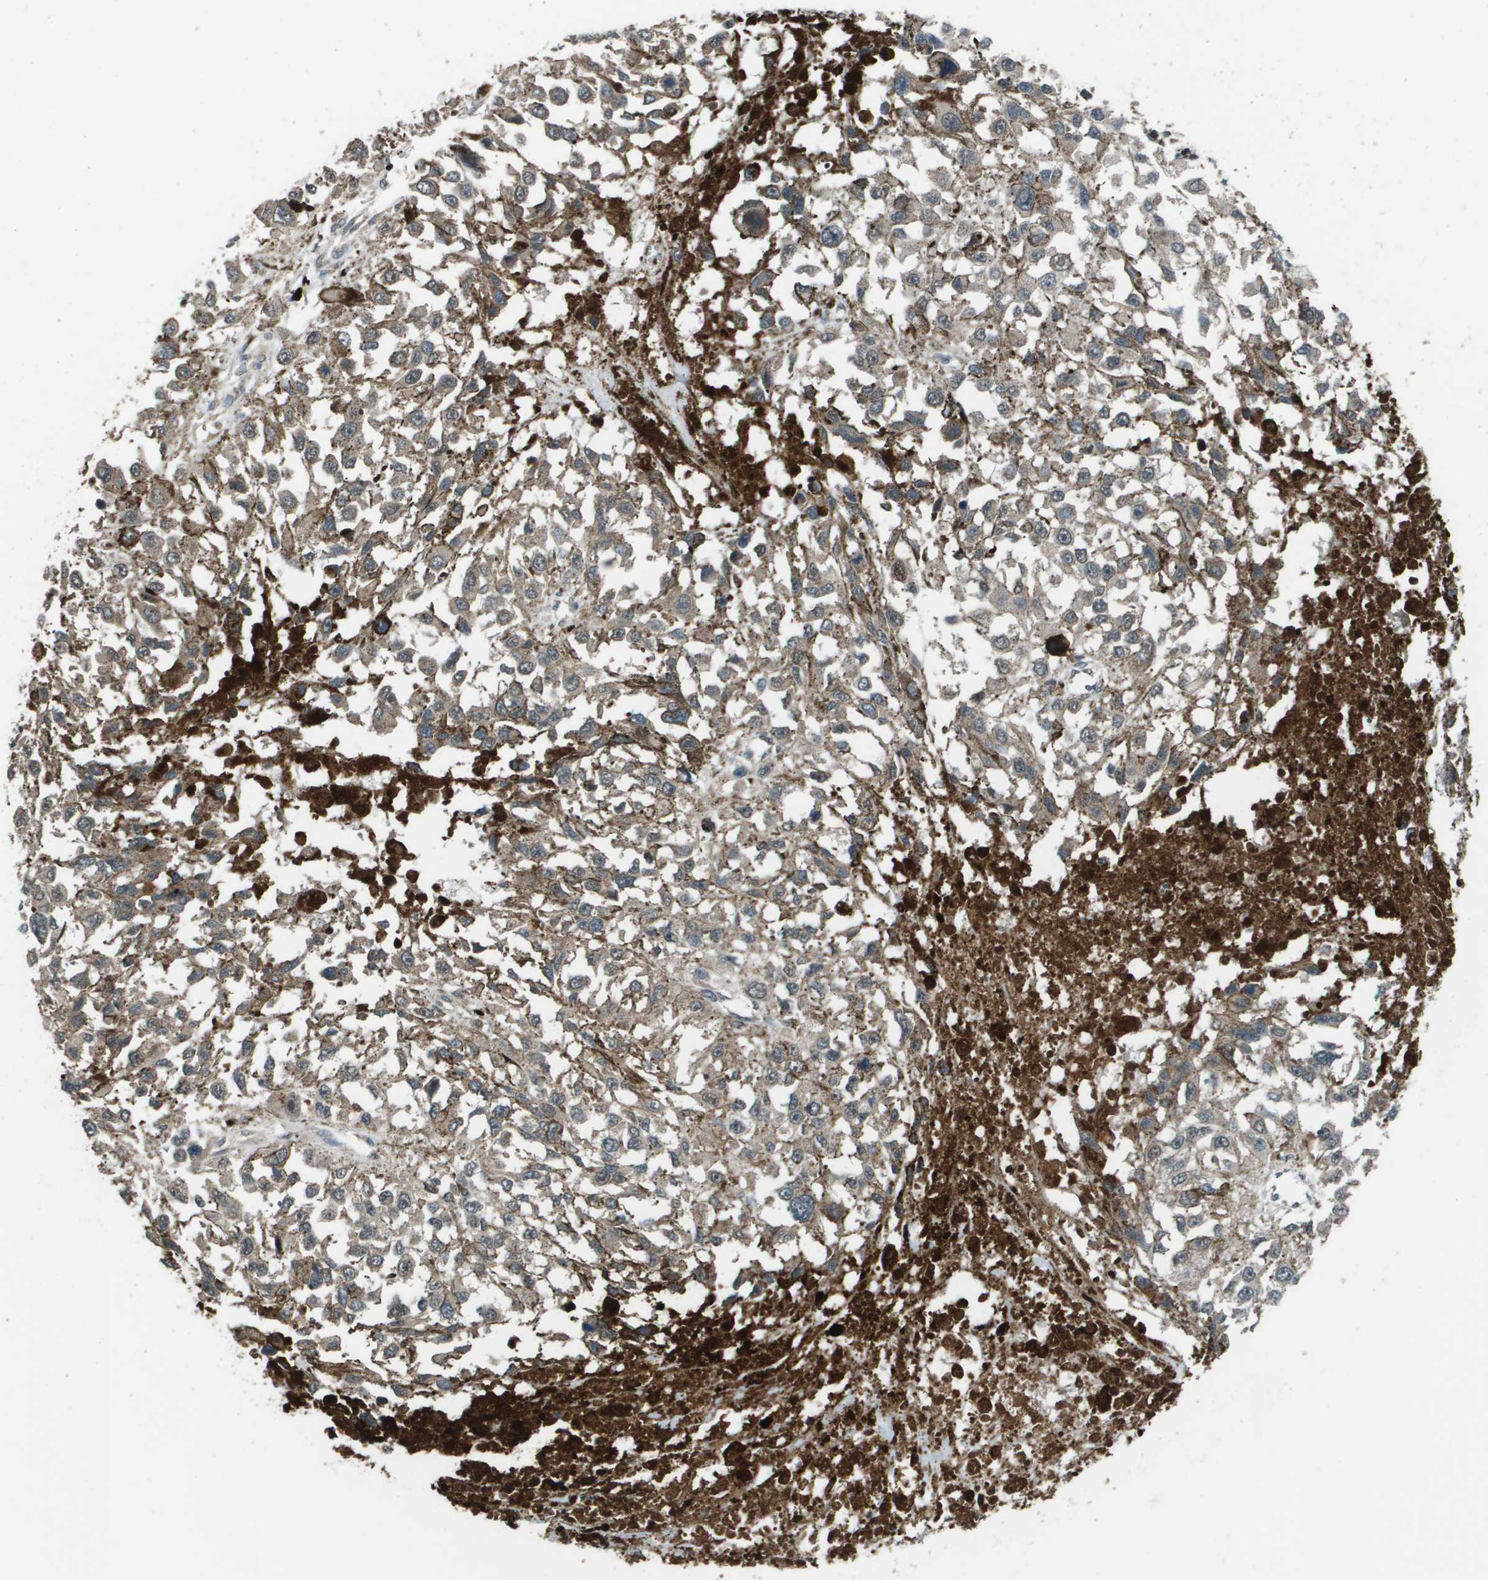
{"staining": {"intensity": "weak", "quantity": "<25%", "location": "cytoplasmic/membranous"}, "tissue": "melanoma", "cell_type": "Tumor cells", "image_type": "cancer", "snomed": [{"axis": "morphology", "description": "Malignant melanoma, Metastatic site"}, {"axis": "topography", "description": "Lymph node"}], "caption": "Immunohistochemical staining of melanoma reveals no significant positivity in tumor cells. (Stains: DAB (3,3'-diaminobenzidine) IHC with hematoxylin counter stain, Microscopy: brightfield microscopy at high magnification).", "gene": "GOSR2", "patient": {"sex": "male", "age": 59}}